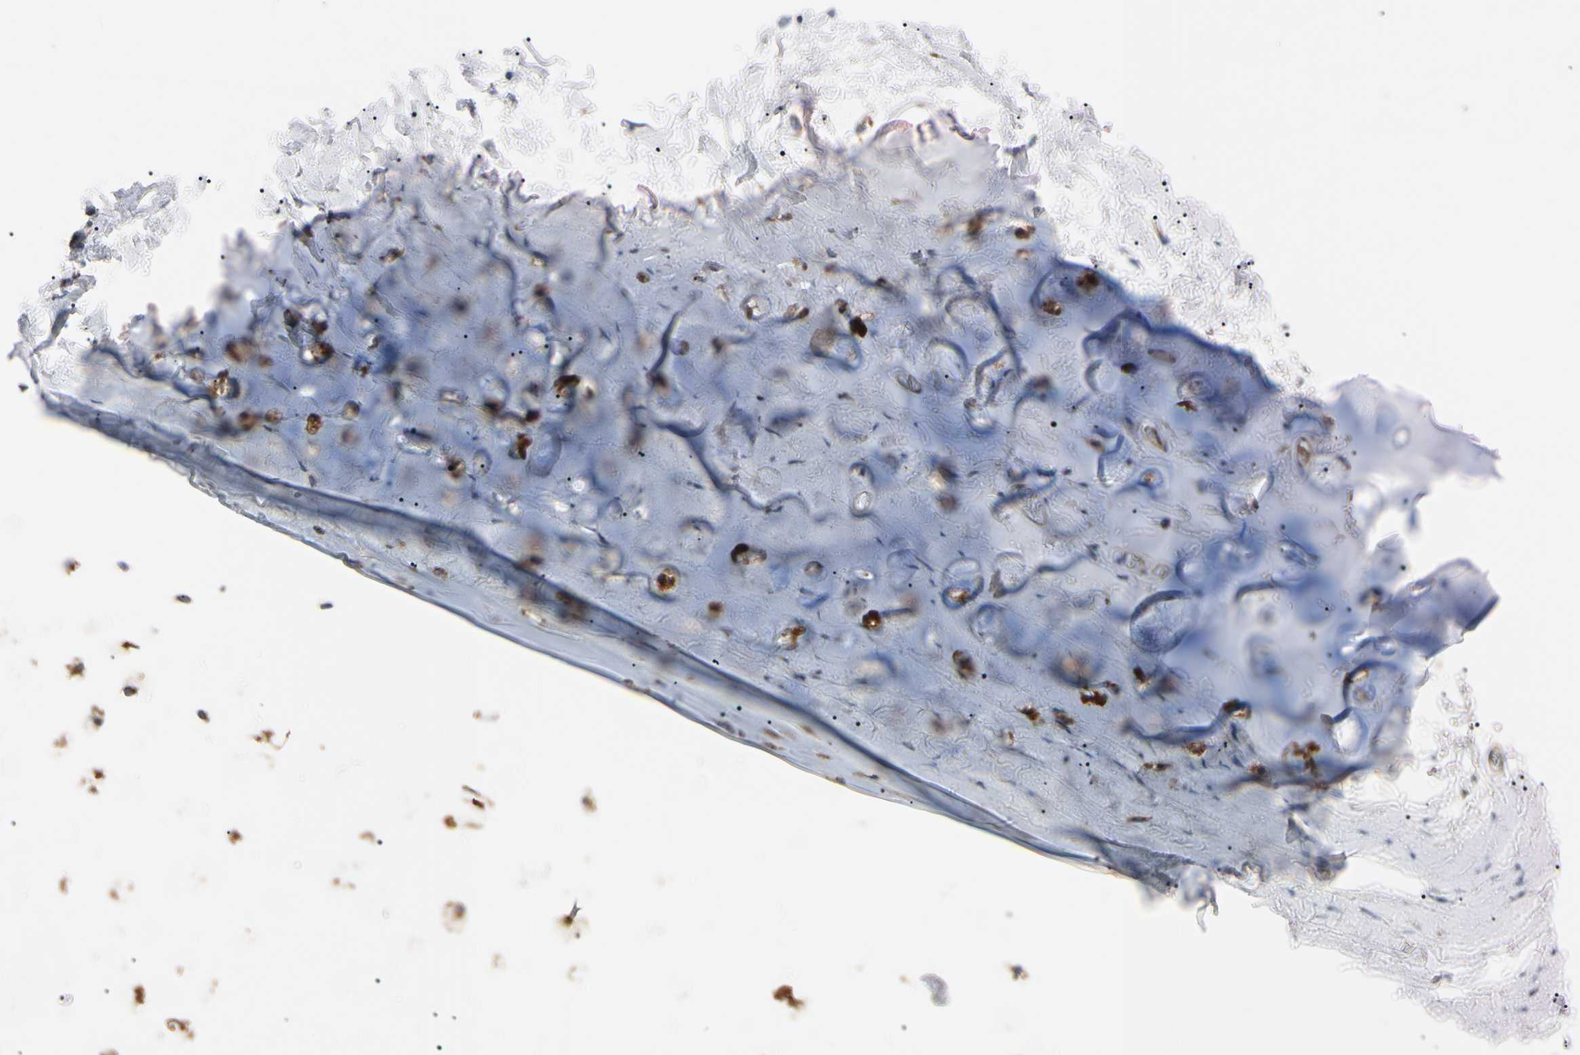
{"staining": {"intensity": "moderate", "quantity": ">75%", "location": "cytoplasmic/membranous"}, "tissue": "adipose tissue", "cell_type": "Adipocytes", "image_type": "normal", "snomed": [{"axis": "morphology", "description": "Normal tissue, NOS"}, {"axis": "topography", "description": "Bronchus"}], "caption": "This photomicrograph reveals IHC staining of unremarkable adipose tissue, with medium moderate cytoplasmic/membranous positivity in about >75% of adipocytes.", "gene": "PRKACA", "patient": {"sex": "female", "age": 73}}